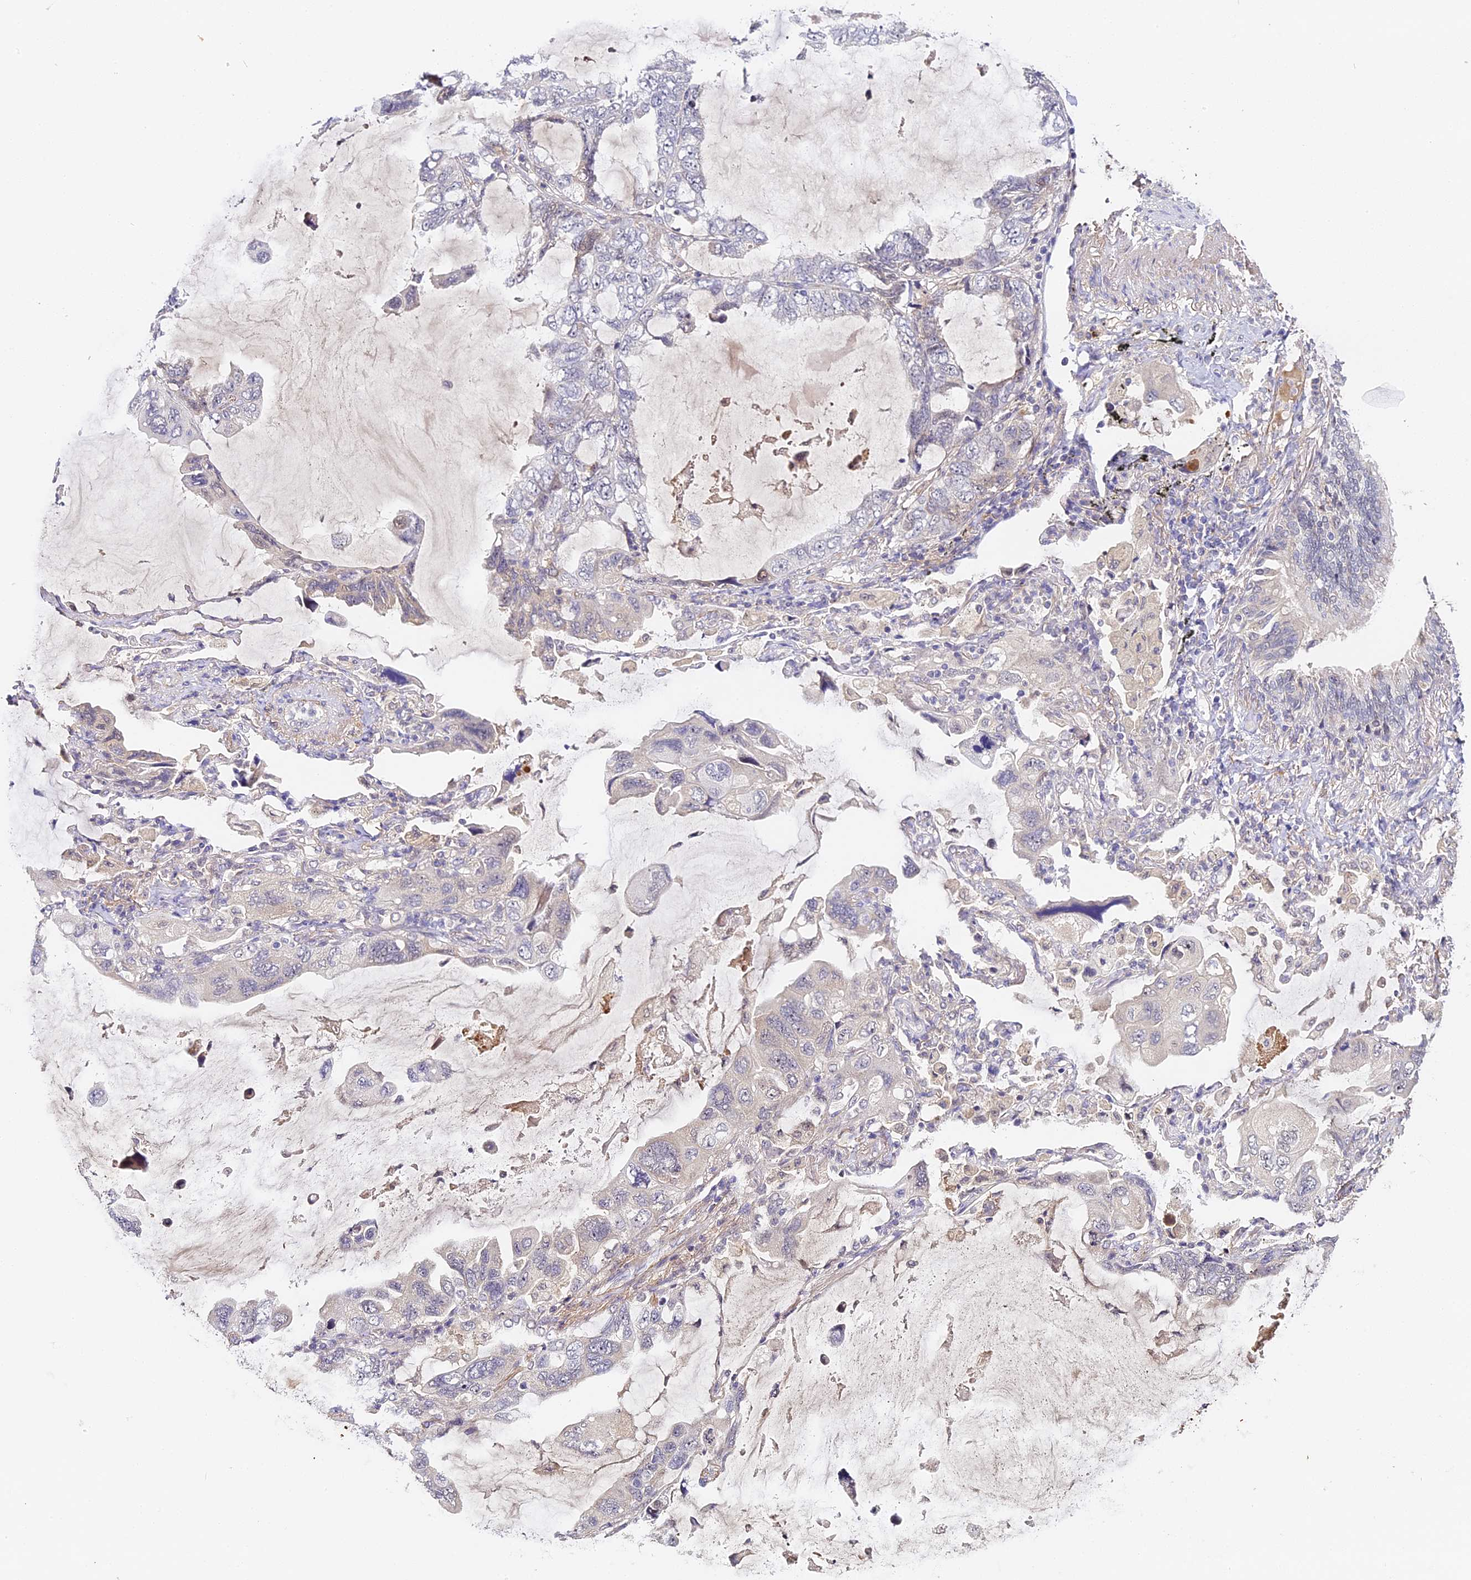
{"staining": {"intensity": "weak", "quantity": "<25%", "location": "cytoplasmic/membranous"}, "tissue": "lung cancer", "cell_type": "Tumor cells", "image_type": "cancer", "snomed": [{"axis": "morphology", "description": "Squamous cell carcinoma, NOS"}, {"axis": "topography", "description": "Lung"}], "caption": "Tumor cells show no significant staining in lung cancer. (DAB immunohistochemistry, high magnification).", "gene": "IMPACT", "patient": {"sex": "female", "age": 73}}